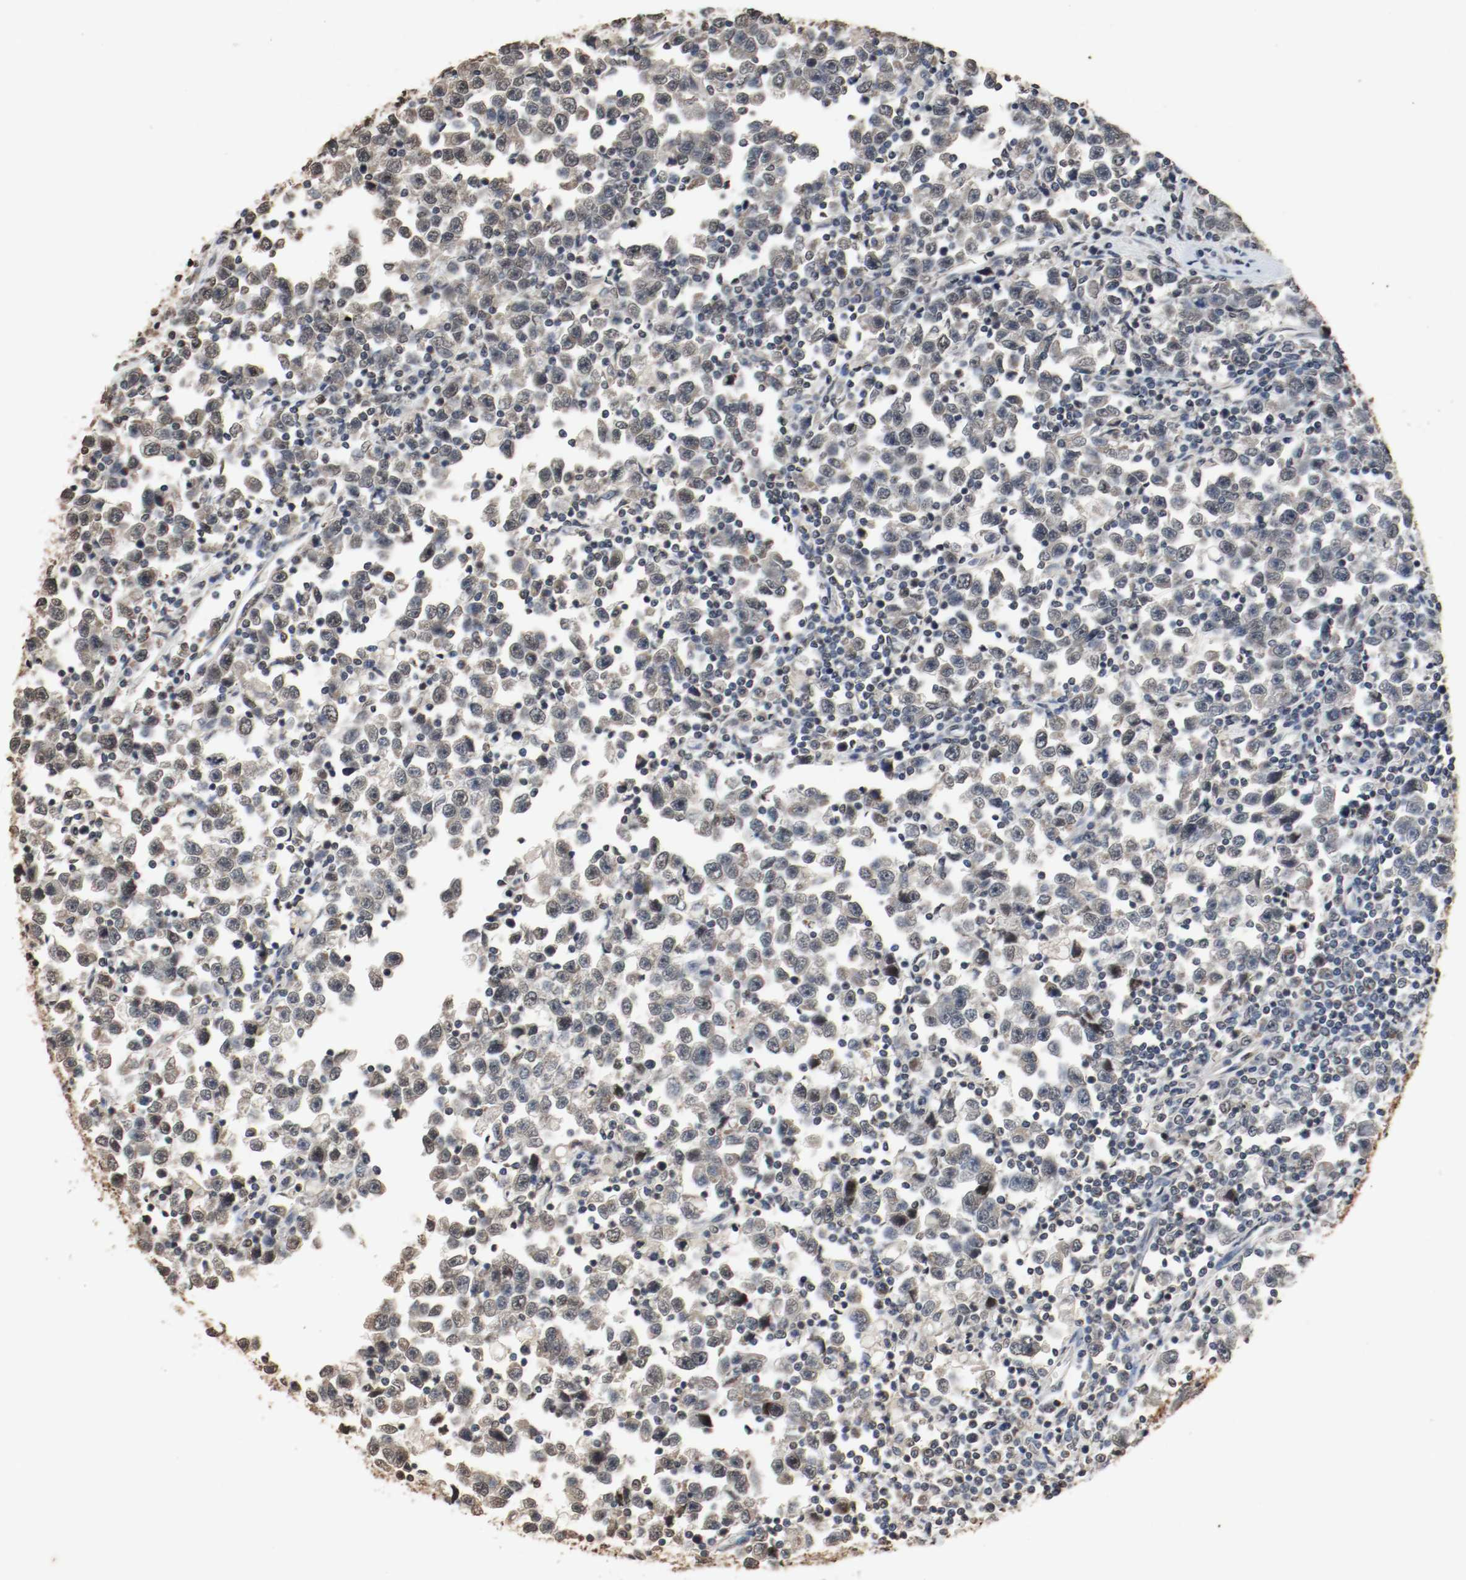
{"staining": {"intensity": "weak", "quantity": "25%-75%", "location": "cytoplasmic/membranous"}, "tissue": "testis cancer", "cell_type": "Tumor cells", "image_type": "cancer", "snomed": [{"axis": "morphology", "description": "Seminoma, NOS"}, {"axis": "topography", "description": "Testis"}], "caption": "The immunohistochemical stain shows weak cytoplasmic/membranous positivity in tumor cells of testis cancer tissue.", "gene": "RTN4", "patient": {"sex": "male", "age": 43}}